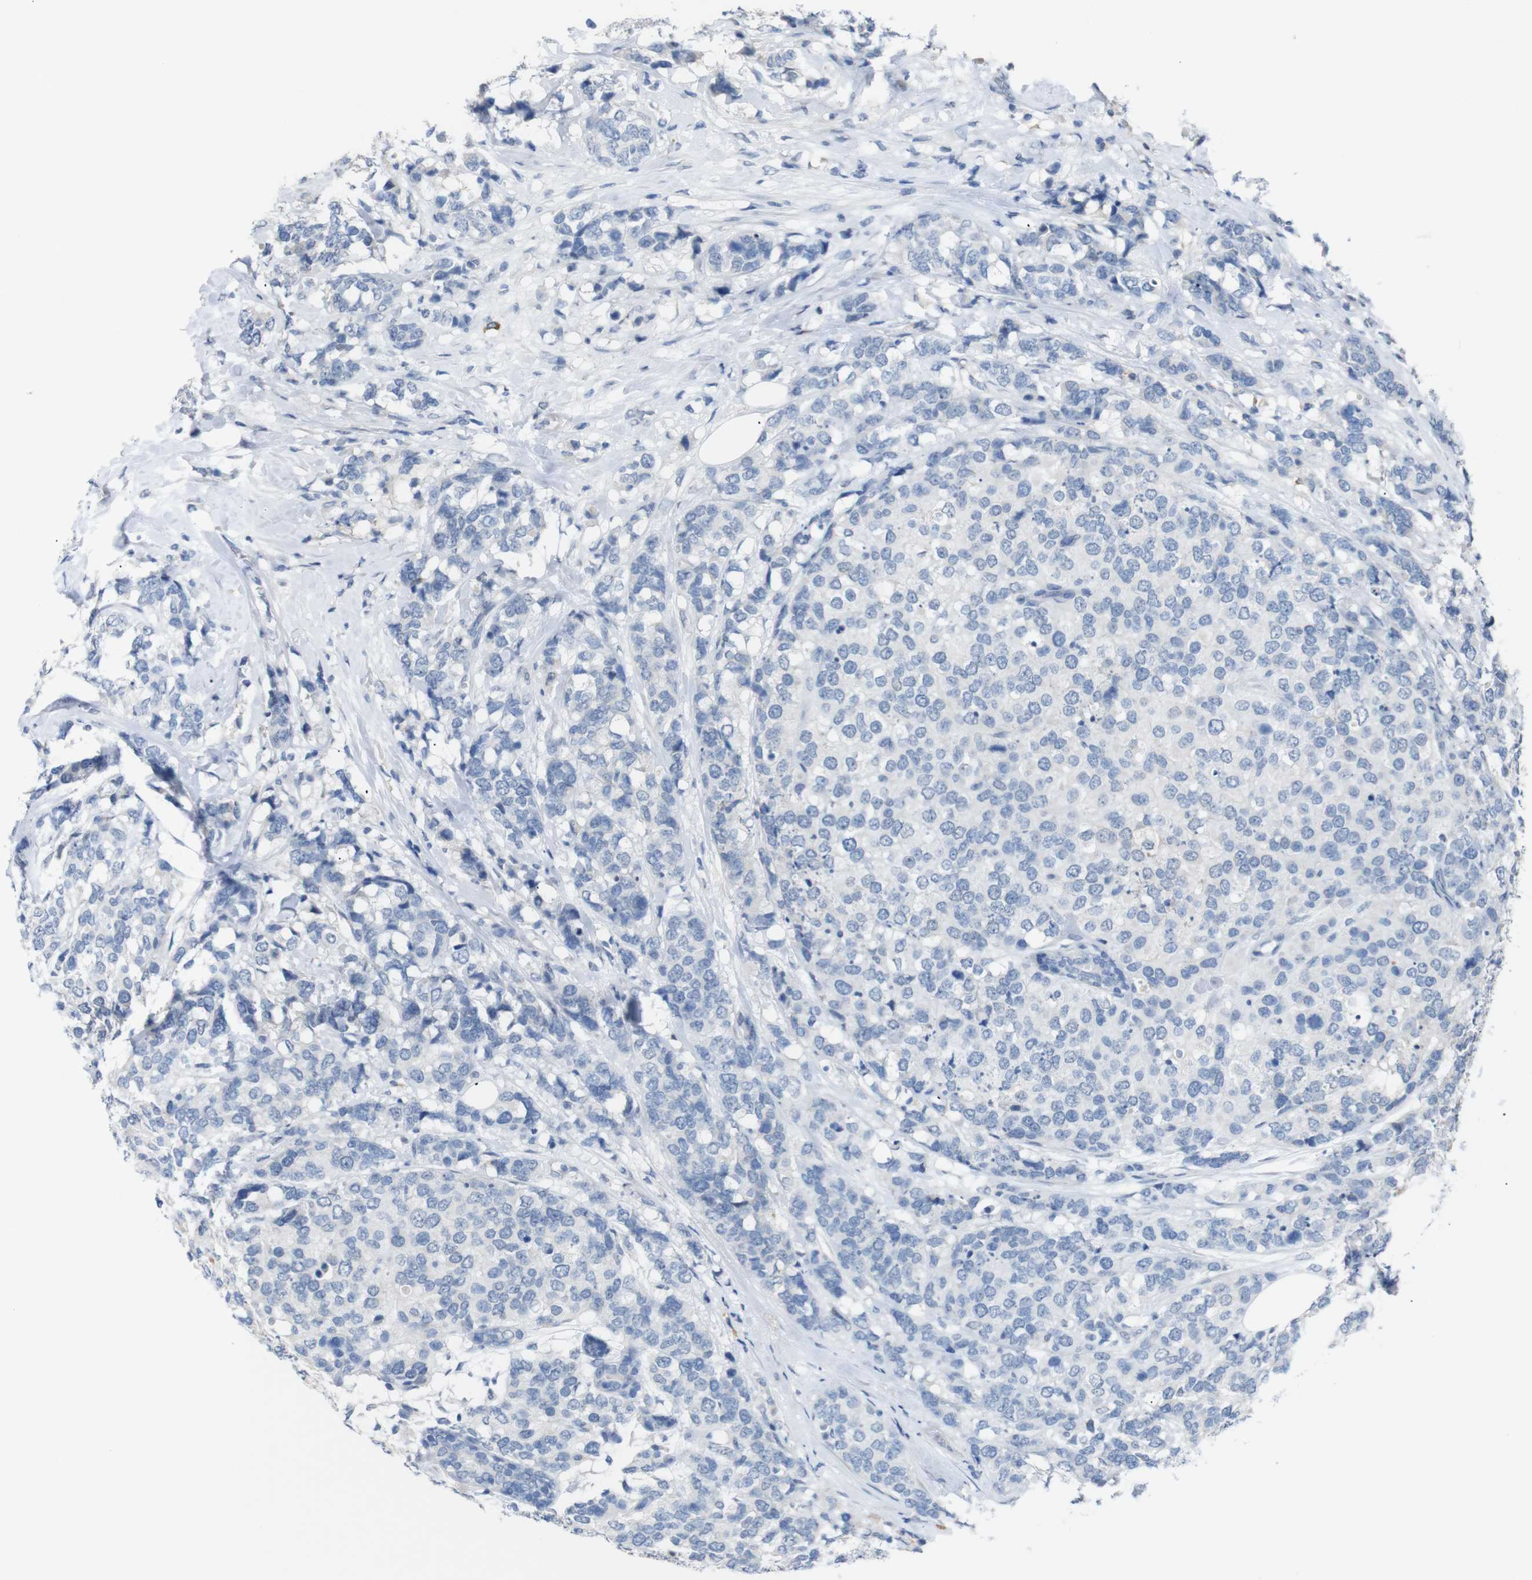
{"staining": {"intensity": "negative", "quantity": "none", "location": "none"}, "tissue": "breast cancer", "cell_type": "Tumor cells", "image_type": "cancer", "snomed": [{"axis": "morphology", "description": "Lobular carcinoma"}, {"axis": "topography", "description": "Breast"}], "caption": "Lobular carcinoma (breast) was stained to show a protein in brown. There is no significant expression in tumor cells.", "gene": "CHRM5", "patient": {"sex": "female", "age": 59}}